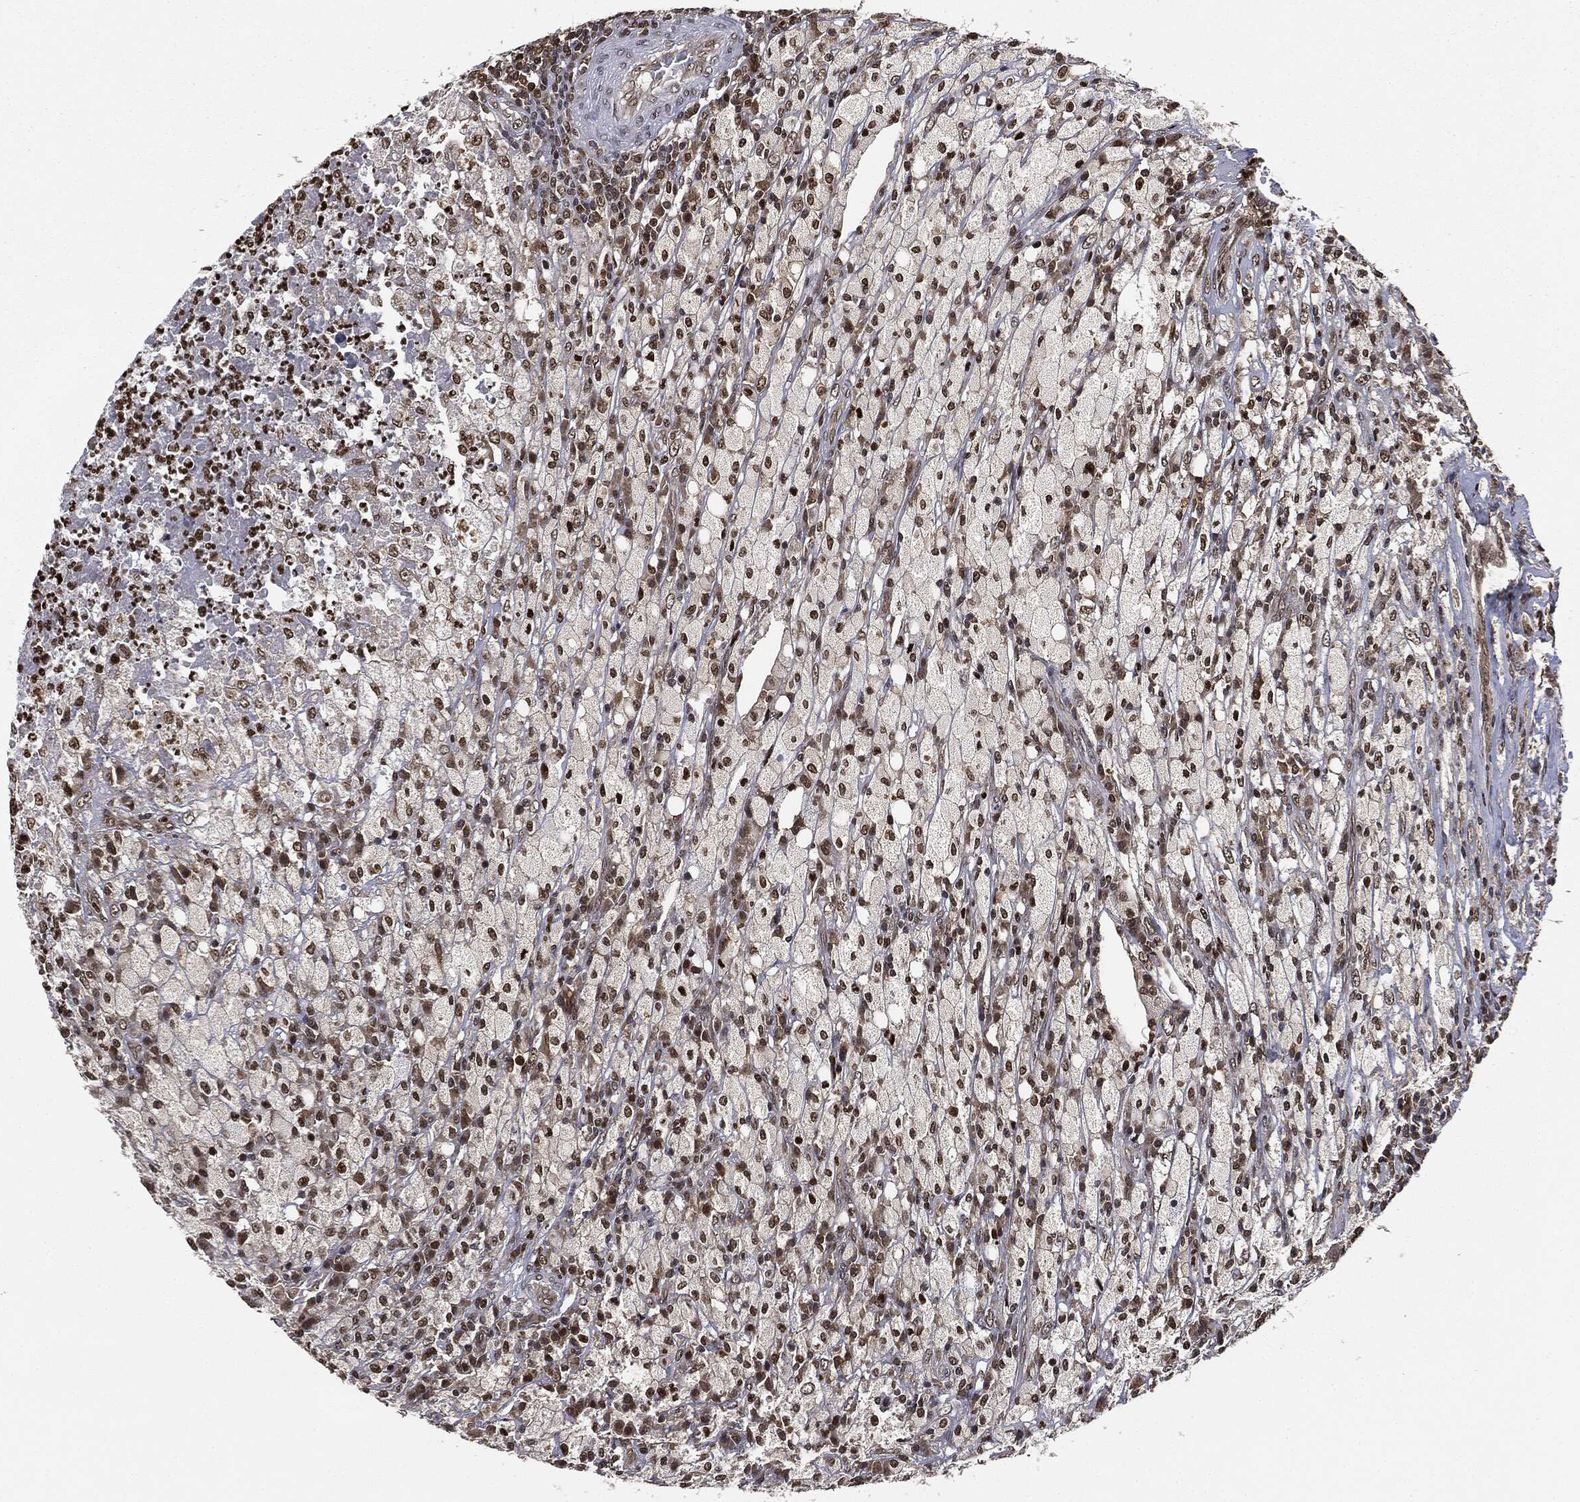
{"staining": {"intensity": "moderate", "quantity": ">75%", "location": "nuclear"}, "tissue": "testis cancer", "cell_type": "Tumor cells", "image_type": "cancer", "snomed": [{"axis": "morphology", "description": "Necrosis, NOS"}, {"axis": "morphology", "description": "Carcinoma, Embryonal, NOS"}, {"axis": "topography", "description": "Testis"}], "caption": "Testis embryonal carcinoma stained with a brown dye reveals moderate nuclear positive positivity in approximately >75% of tumor cells.", "gene": "TBC1D22A", "patient": {"sex": "male", "age": 19}}